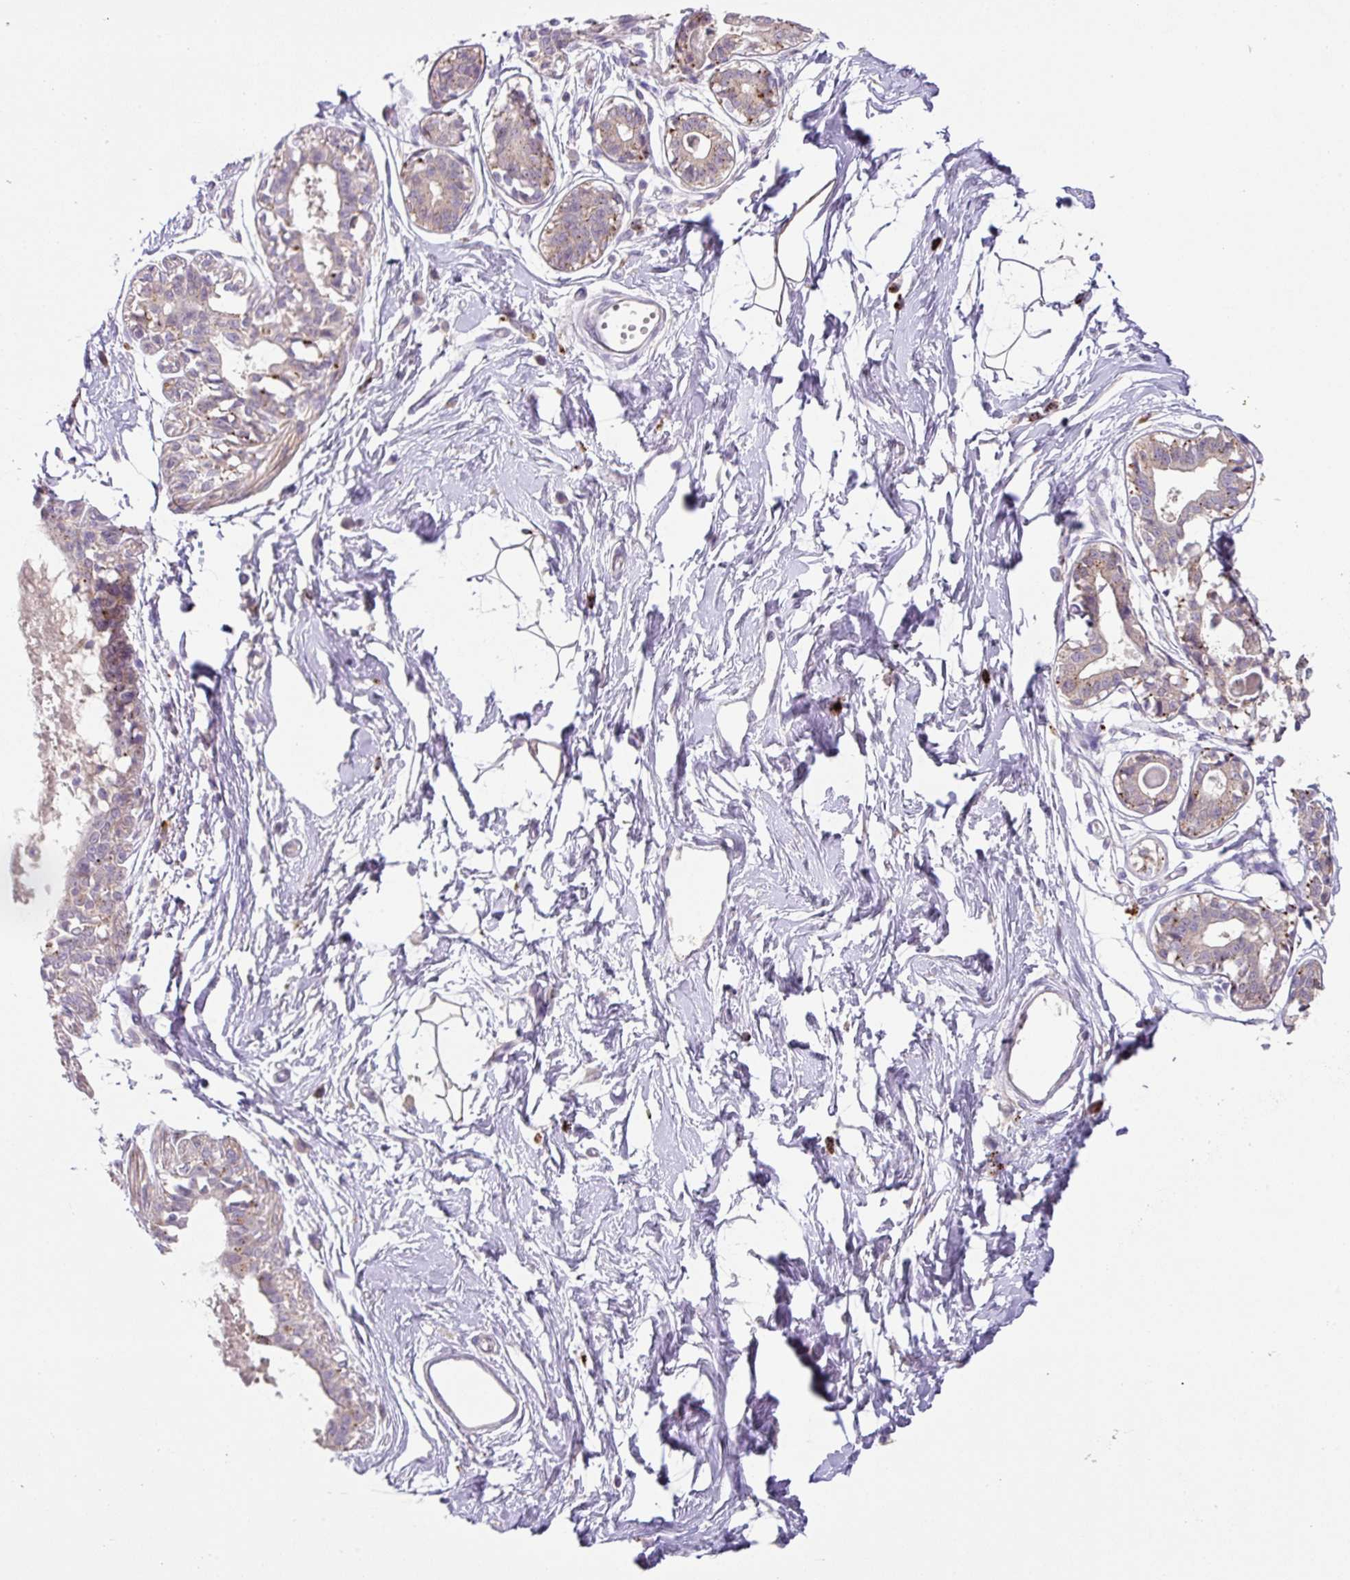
{"staining": {"intensity": "negative", "quantity": "none", "location": "none"}, "tissue": "breast", "cell_type": "Adipocytes", "image_type": "normal", "snomed": [{"axis": "morphology", "description": "Normal tissue, NOS"}, {"axis": "topography", "description": "Breast"}], "caption": "Immunohistochemical staining of unremarkable breast shows no significant positivity in adipocytes. (DAB immunohistochemistry visualized using brightfield microscopy, high magnification).", "gene": "PLEKHH3", "patient": {"sex": "female", "age": 45}}